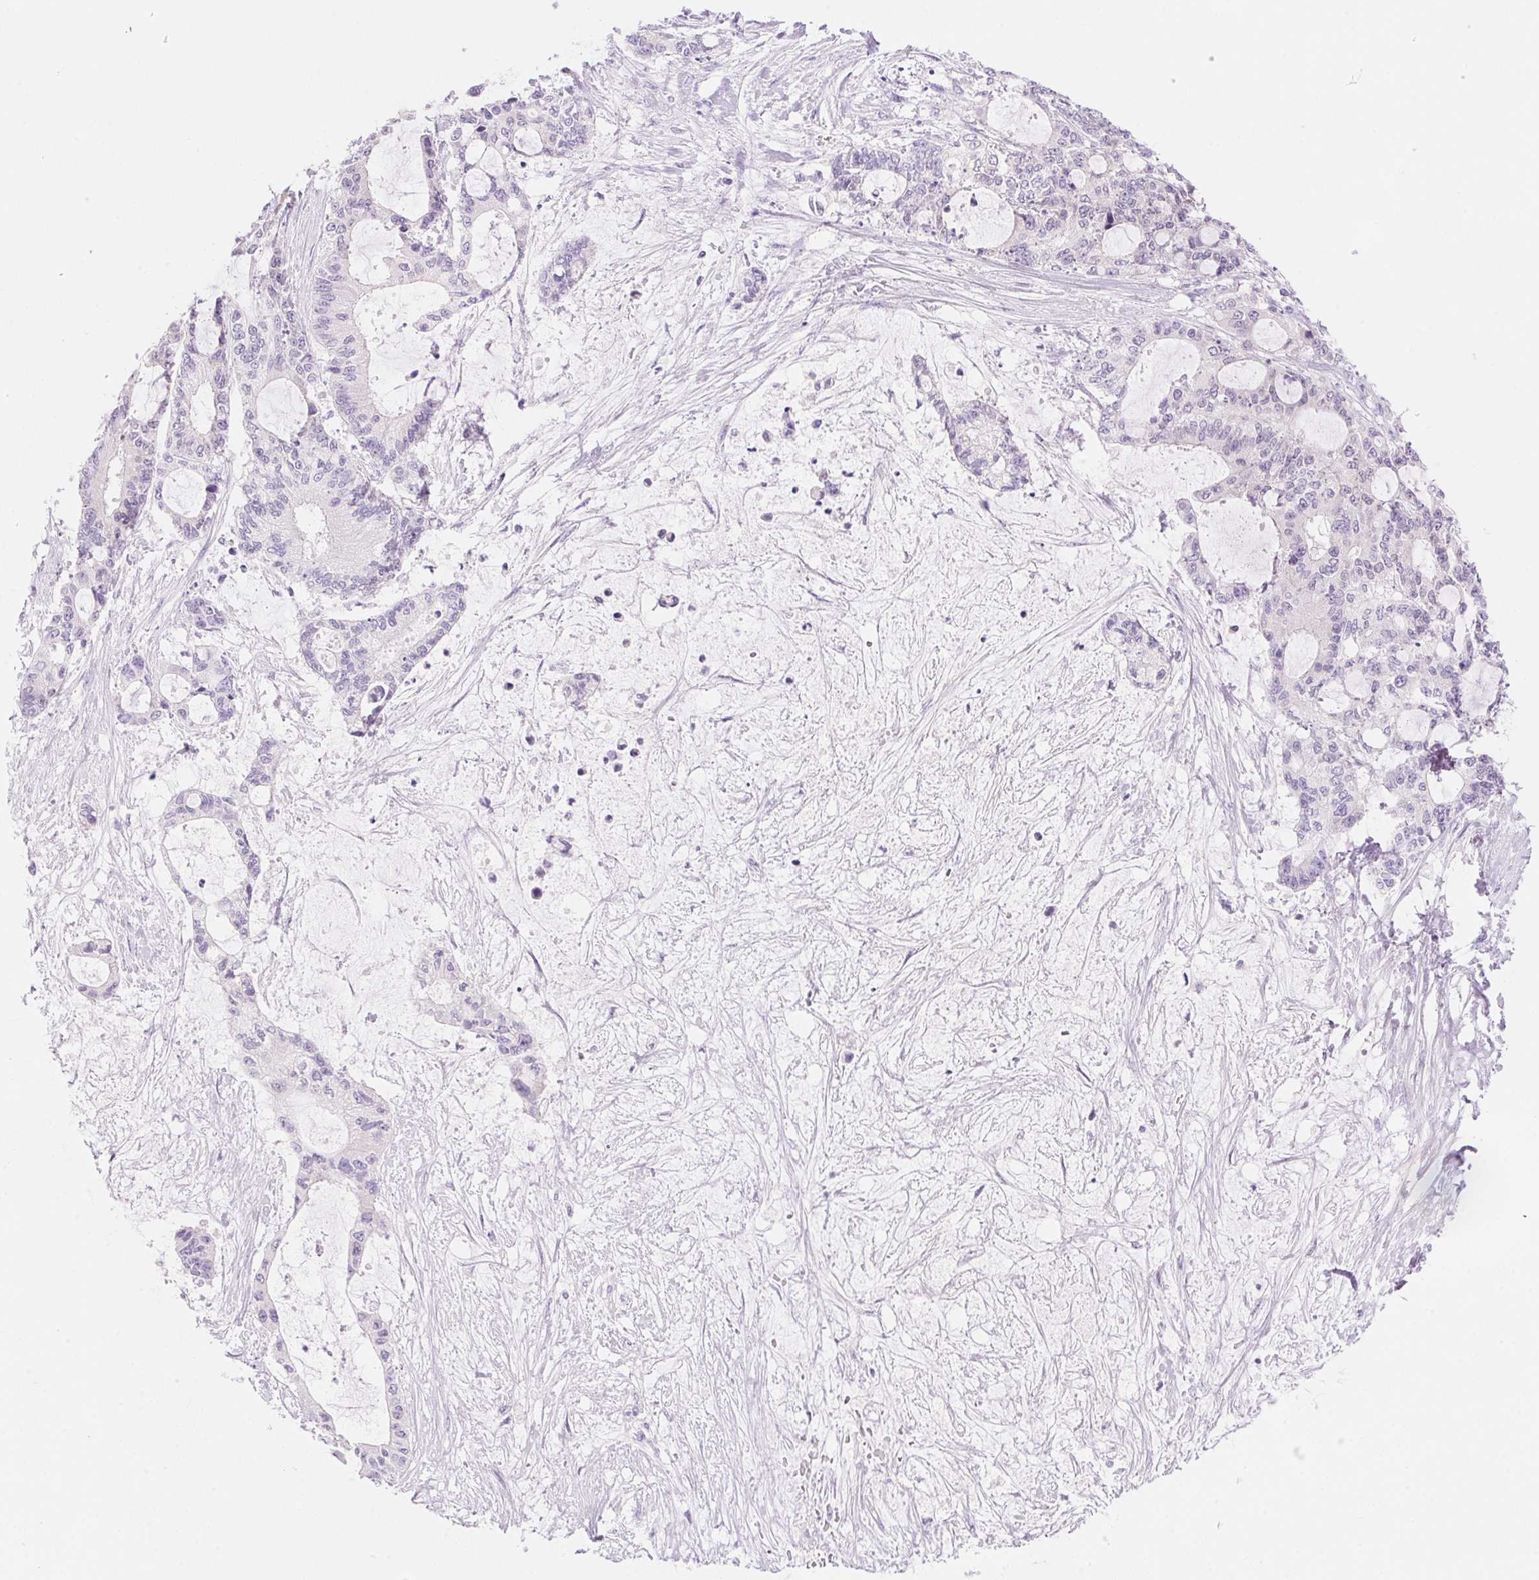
{"staining": {"intensity": "negative", "quantity": "none", "location": "none"}, "tissue": "liver cancer", "cell_type": "Tumor cells", "image_type": "cancer", "snomed": [{"axis": "morphology", "description": "Normal tissue, NOS"}, {"axis": "morphology", "description": "Cholangiocarcinoma"}, {"axis": "topography", "description": "Liver"}, {"axis": "topography", "description": "Peripheral nerve tissue"}], "caption": "An IHC micrograph of liver cancer (cholangiocarcinoma) is shown. There is no staining in tumor cells of liver cancer (cholangiocarcinoma).", "gene": "DHCR24", "patient": {"sex": "female", "age": 73}}